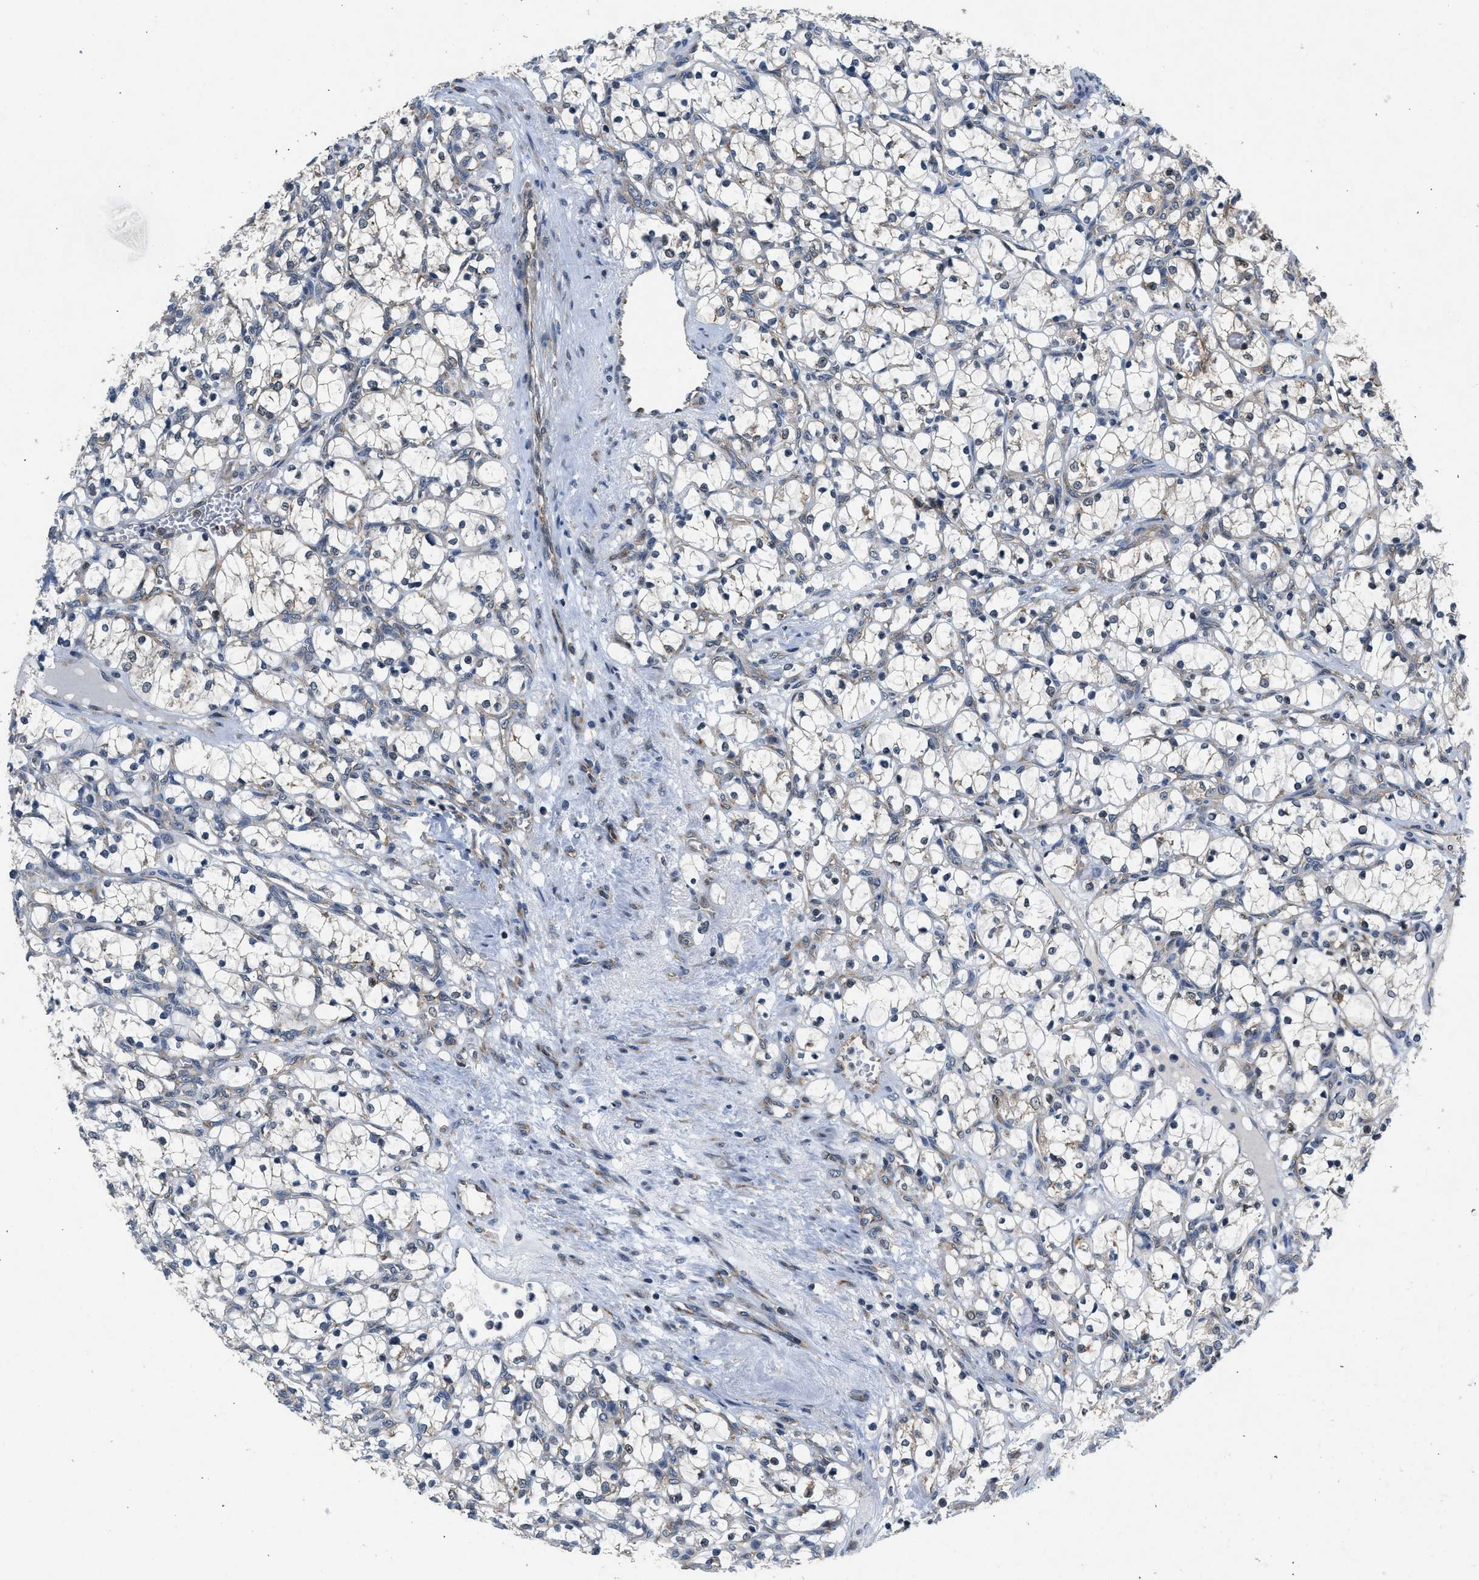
{"staining": {"intensity": "negative", "quantity": "none", "location": "none"}, "tissue": "renal cancer", "cell_type": "Tumor cells", "image_type": "cancer", "snomed": [{"axis": "morphology", "description": "Adenocarcinoma, NOS"}, {"axis": "topography", "description": "Kidney"}], "caption": "Renal cancer (adenocarcinoma) stained for a protein using IHC shows no positivity tumor cells.", "gene": "PA2G4", "patient": {"sex": "female", "age": 69}}